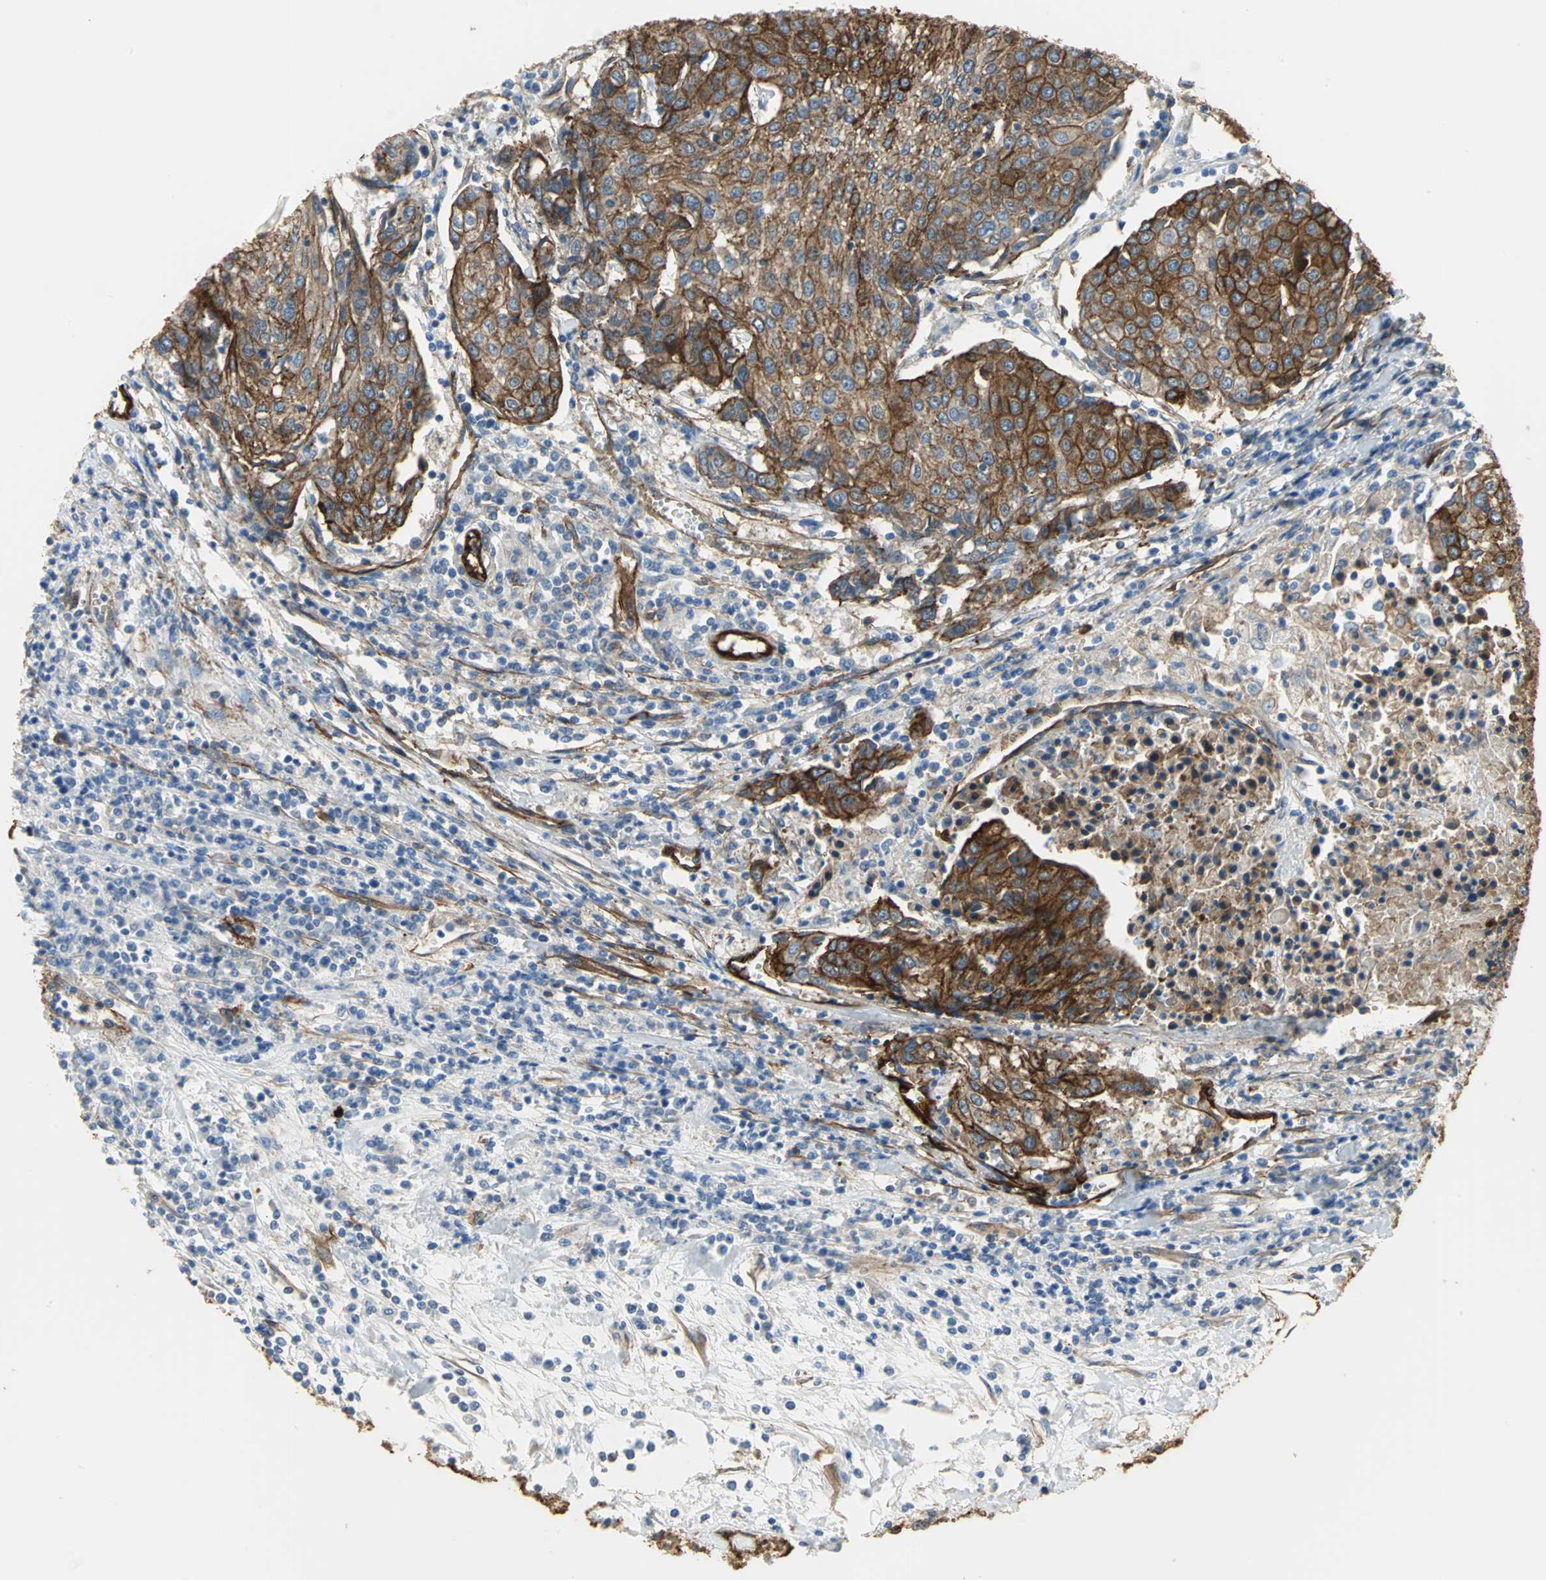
{"staining": {"intensity": "strong", "quantity": ">75%", "location": "cytoplasmic/membranous"}, "tissue": "urothelial cancer", "cell_type": "Tumor cells", "image_type": "cancer", "snomed": [{"axis": "morphology", "description": "Urothelial carcinoma, High grade"}, {"axis": "topography", "description": "Urinary bladder"}], "caption": "An IHC photomicrograph of neoplastic tissue is shown. Protein staining in brown shows strong cytoplasmic/membranous positivity in high-grade urothelial carcinoma within tumor cells.", "gene": "FLNB", "patient": {"sex": "female", "age": 85}}